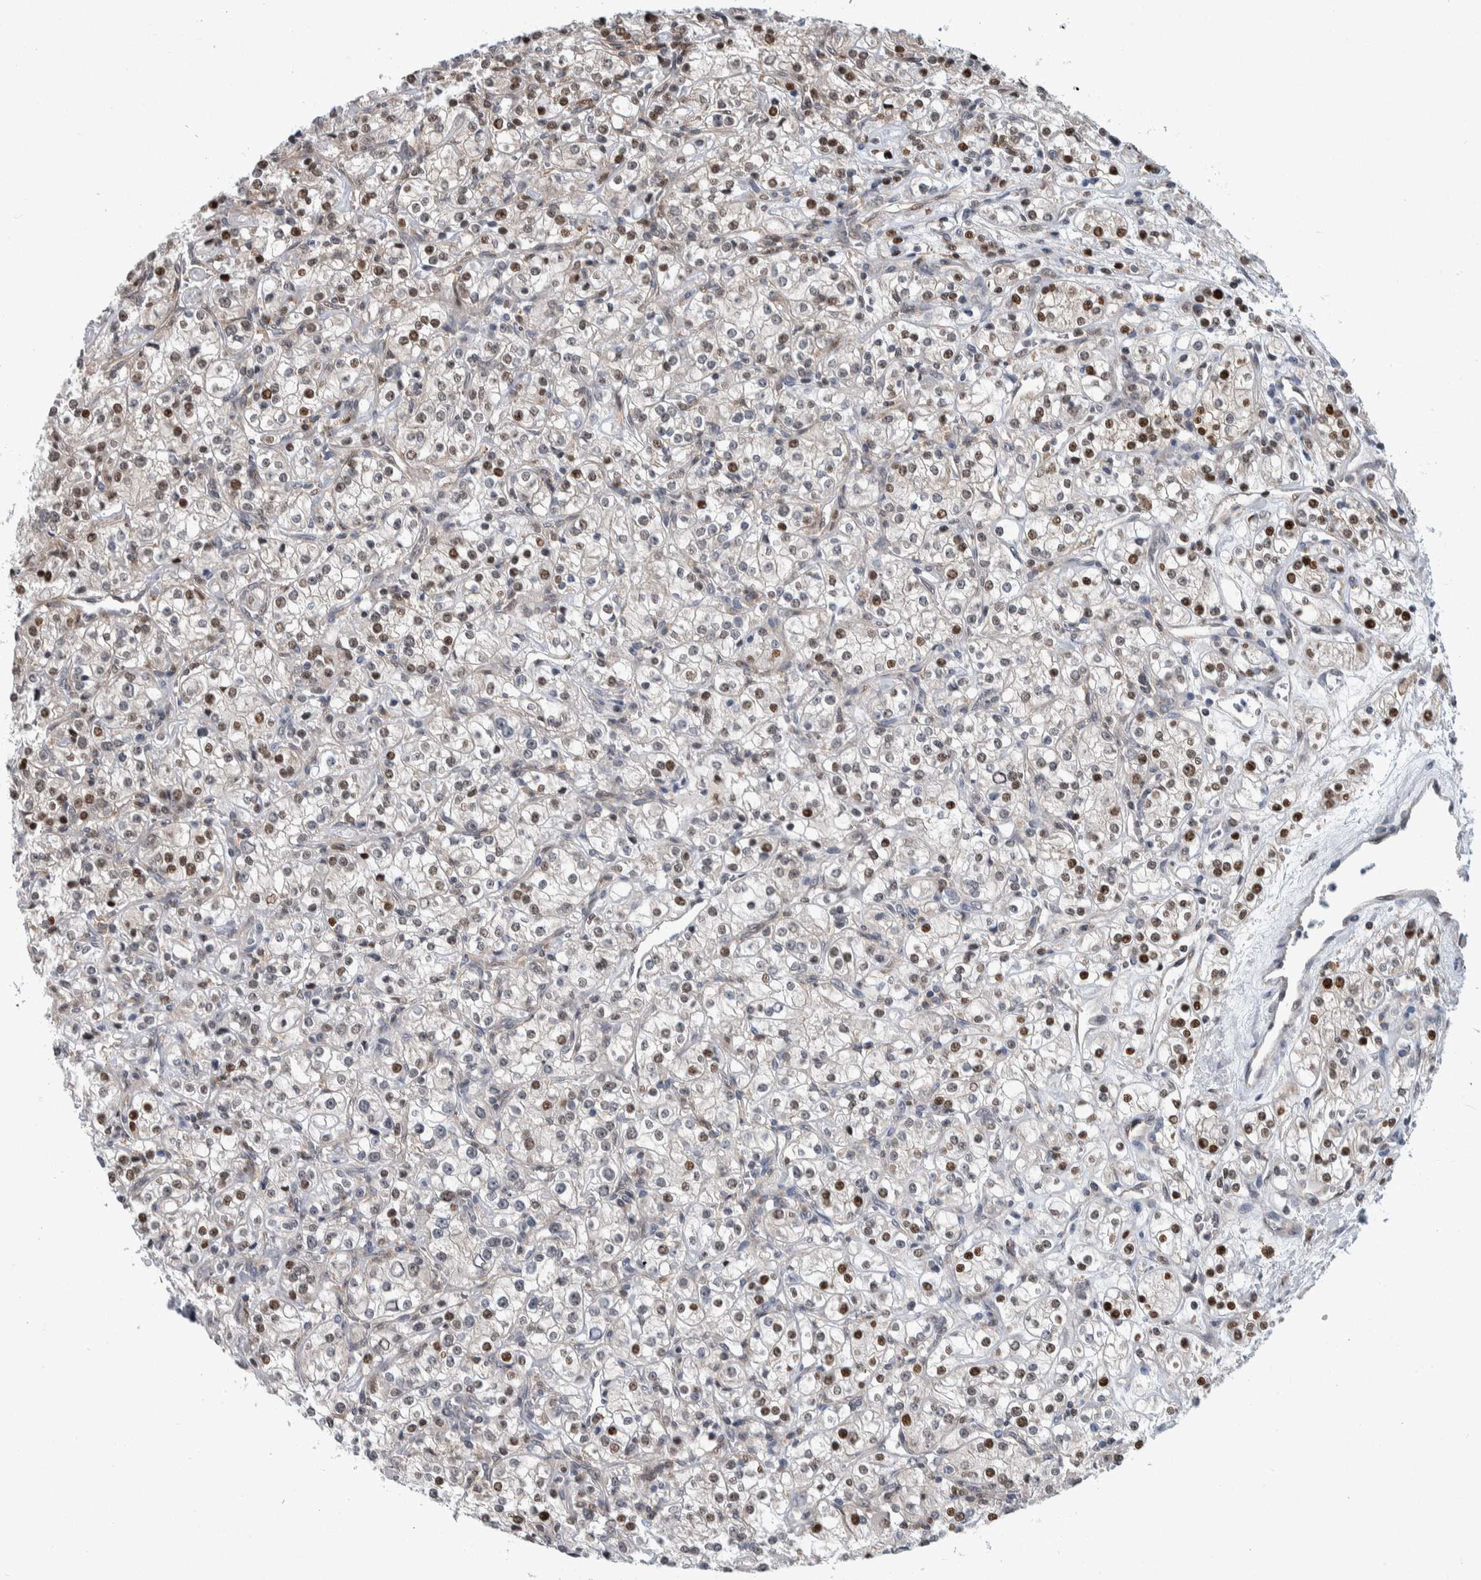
{"staining": {"intensity": "strong", "quantity": "25%-75%", "location": "nuclear"}, "tissue": "renal cancer", "cell_type": "Tumor cells", "image_type": "cancer", "snomed": [{"axis": "morphology", "description": "Adenocarcinoma, NOS"}, {"axis": "topography", "description": "Kidney"}], "caption": "The image reveals a brown stain indicating the presence of a protein in the nuclear of tumor cells in adenocarcinoma (renal).", "gene": "PTPA", "patient": {"sex": "male", "age": 77}}